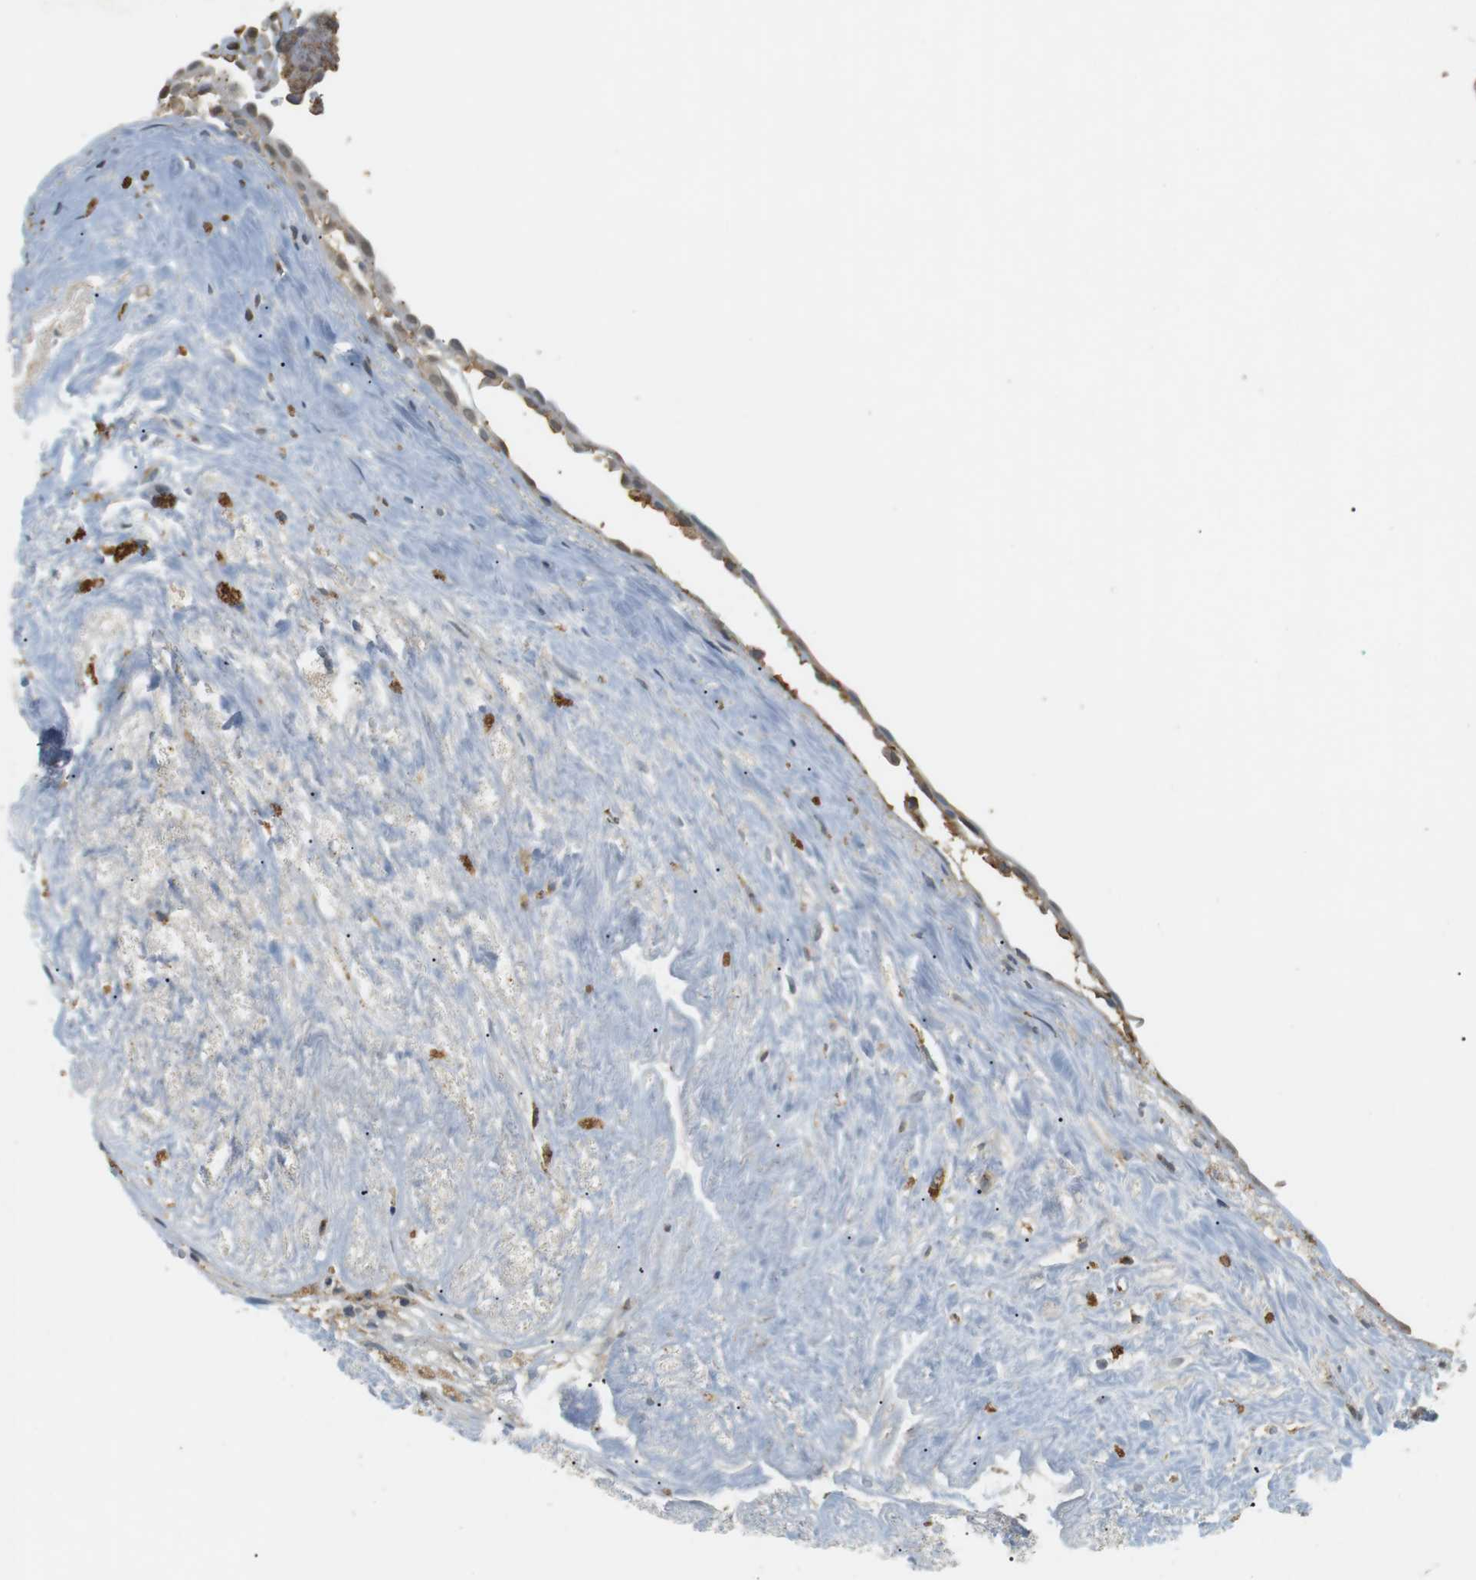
{"staining": {"intensity": "moderate", "quantity": ">75%", "location": "cytoplasmic/membranous"}, "tissue": "fallopian tube", "cell_type": "Glandular cells", "image_type": "normal", "snomed": [{"axis": "morphology", "description": "Normal tissue, NOS"}, {"axis": "topography", "description": "Fallopian tube"}, {"axis": "topography", "description": "Placenta"}], "caption": "Moderate cytoplasmic/membranous expression is identified in about >75% of glandular cells in unremarkable fallopian tube.", "gene": "P2RY1", "patient": {"sex": "female", "age": 34}}